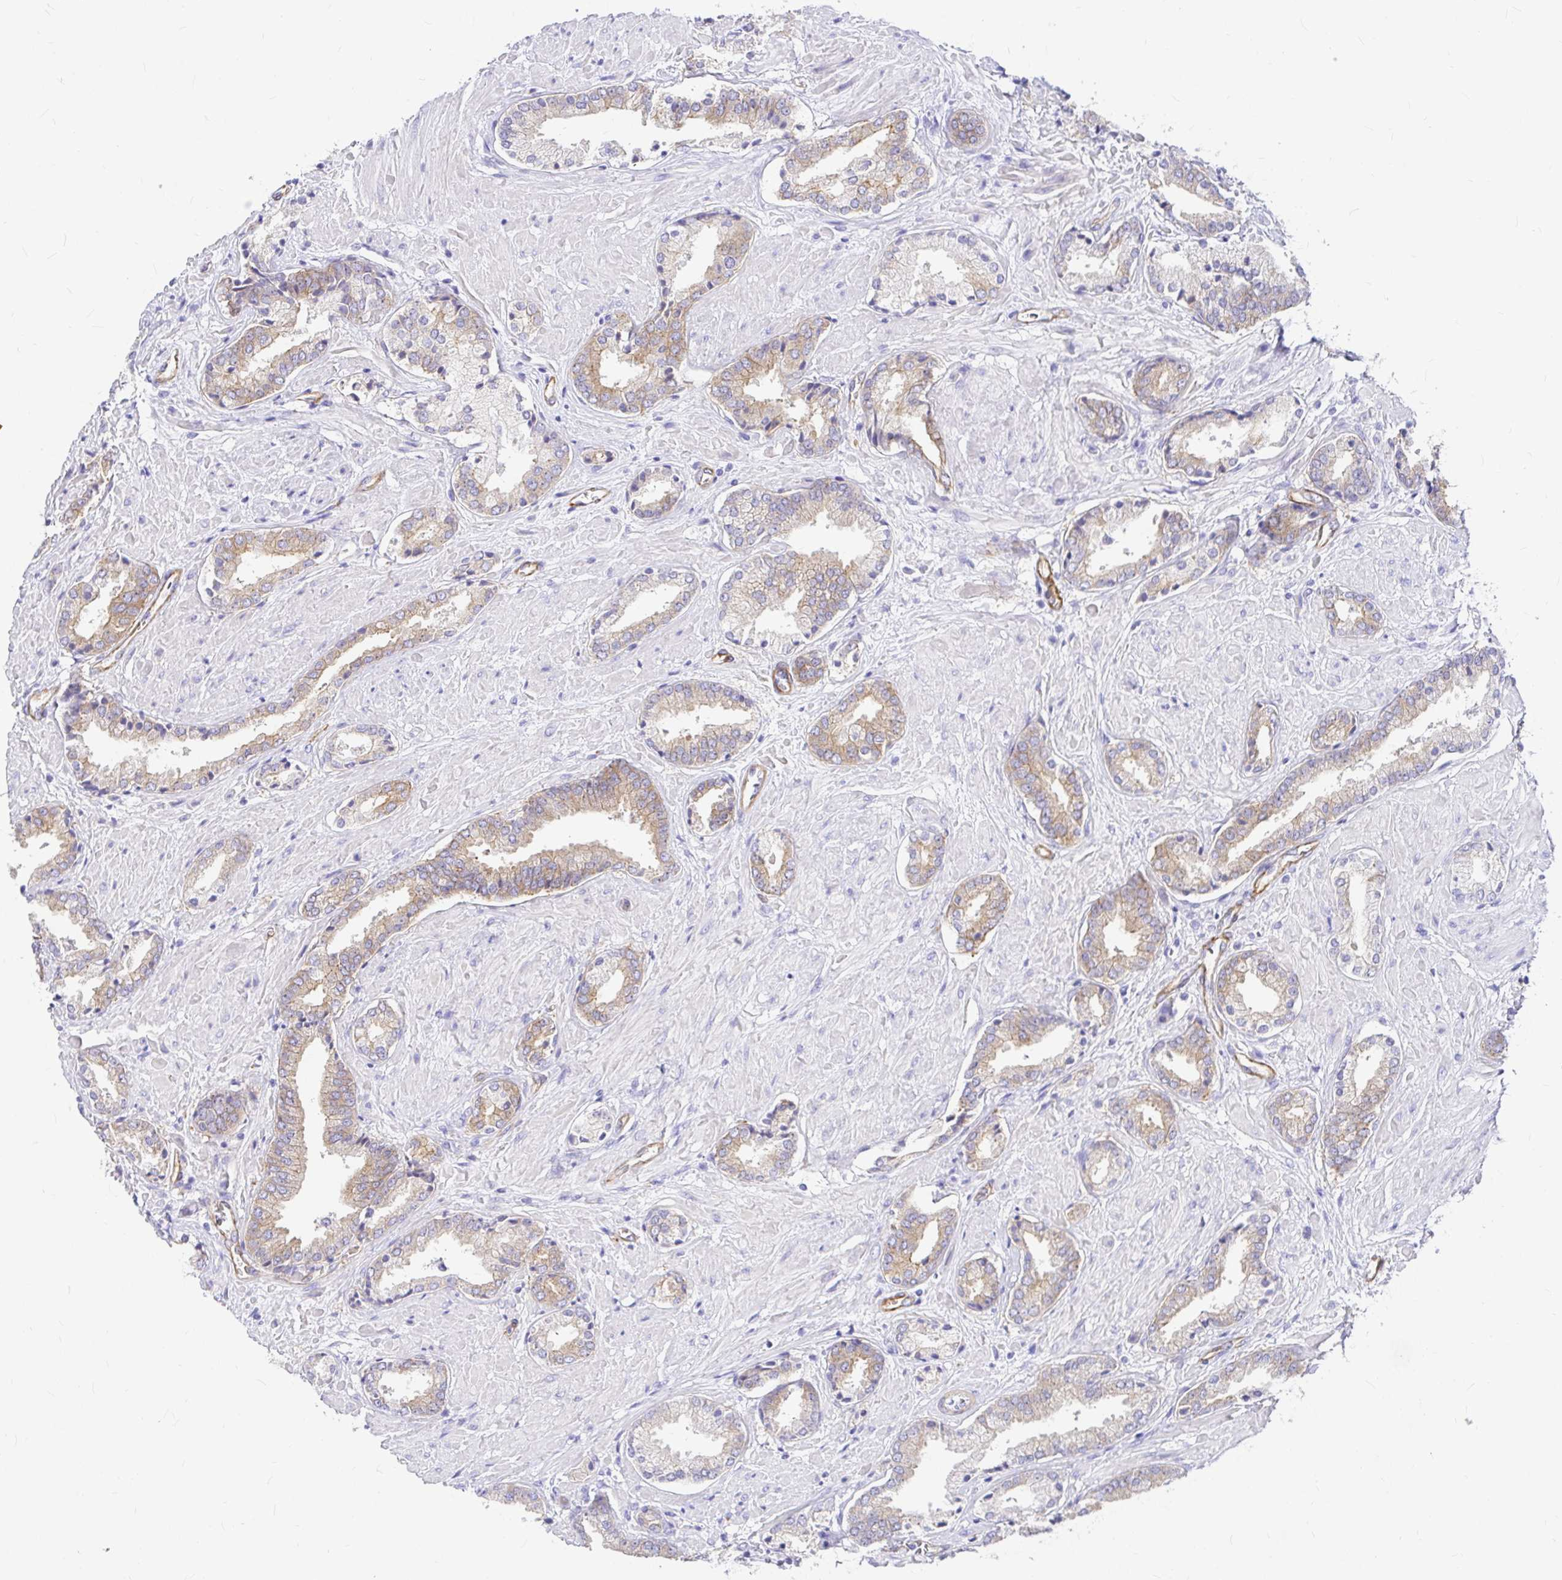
{"staining": {"intensity": "weak", "quantity": ">75%", "location": "cytoplasmic/membranous"}, "tissue": "prostate cancer", "cell_type": "Tumor cells", "image_type": "cancer", "snomed": [{"axis": "morphology", "description": "Adenocarcinoma, High grade"}, {"axis": "topography", "description": "Prostate"}], "caption": "A brown stain highlights weak cytoplasmic/membranous positivity of a protein in human high-grade adenocarcinoma (prostate) tumor cells.", "gene": "MYO1B", "patient": {"sex": "male", "age": 56}}